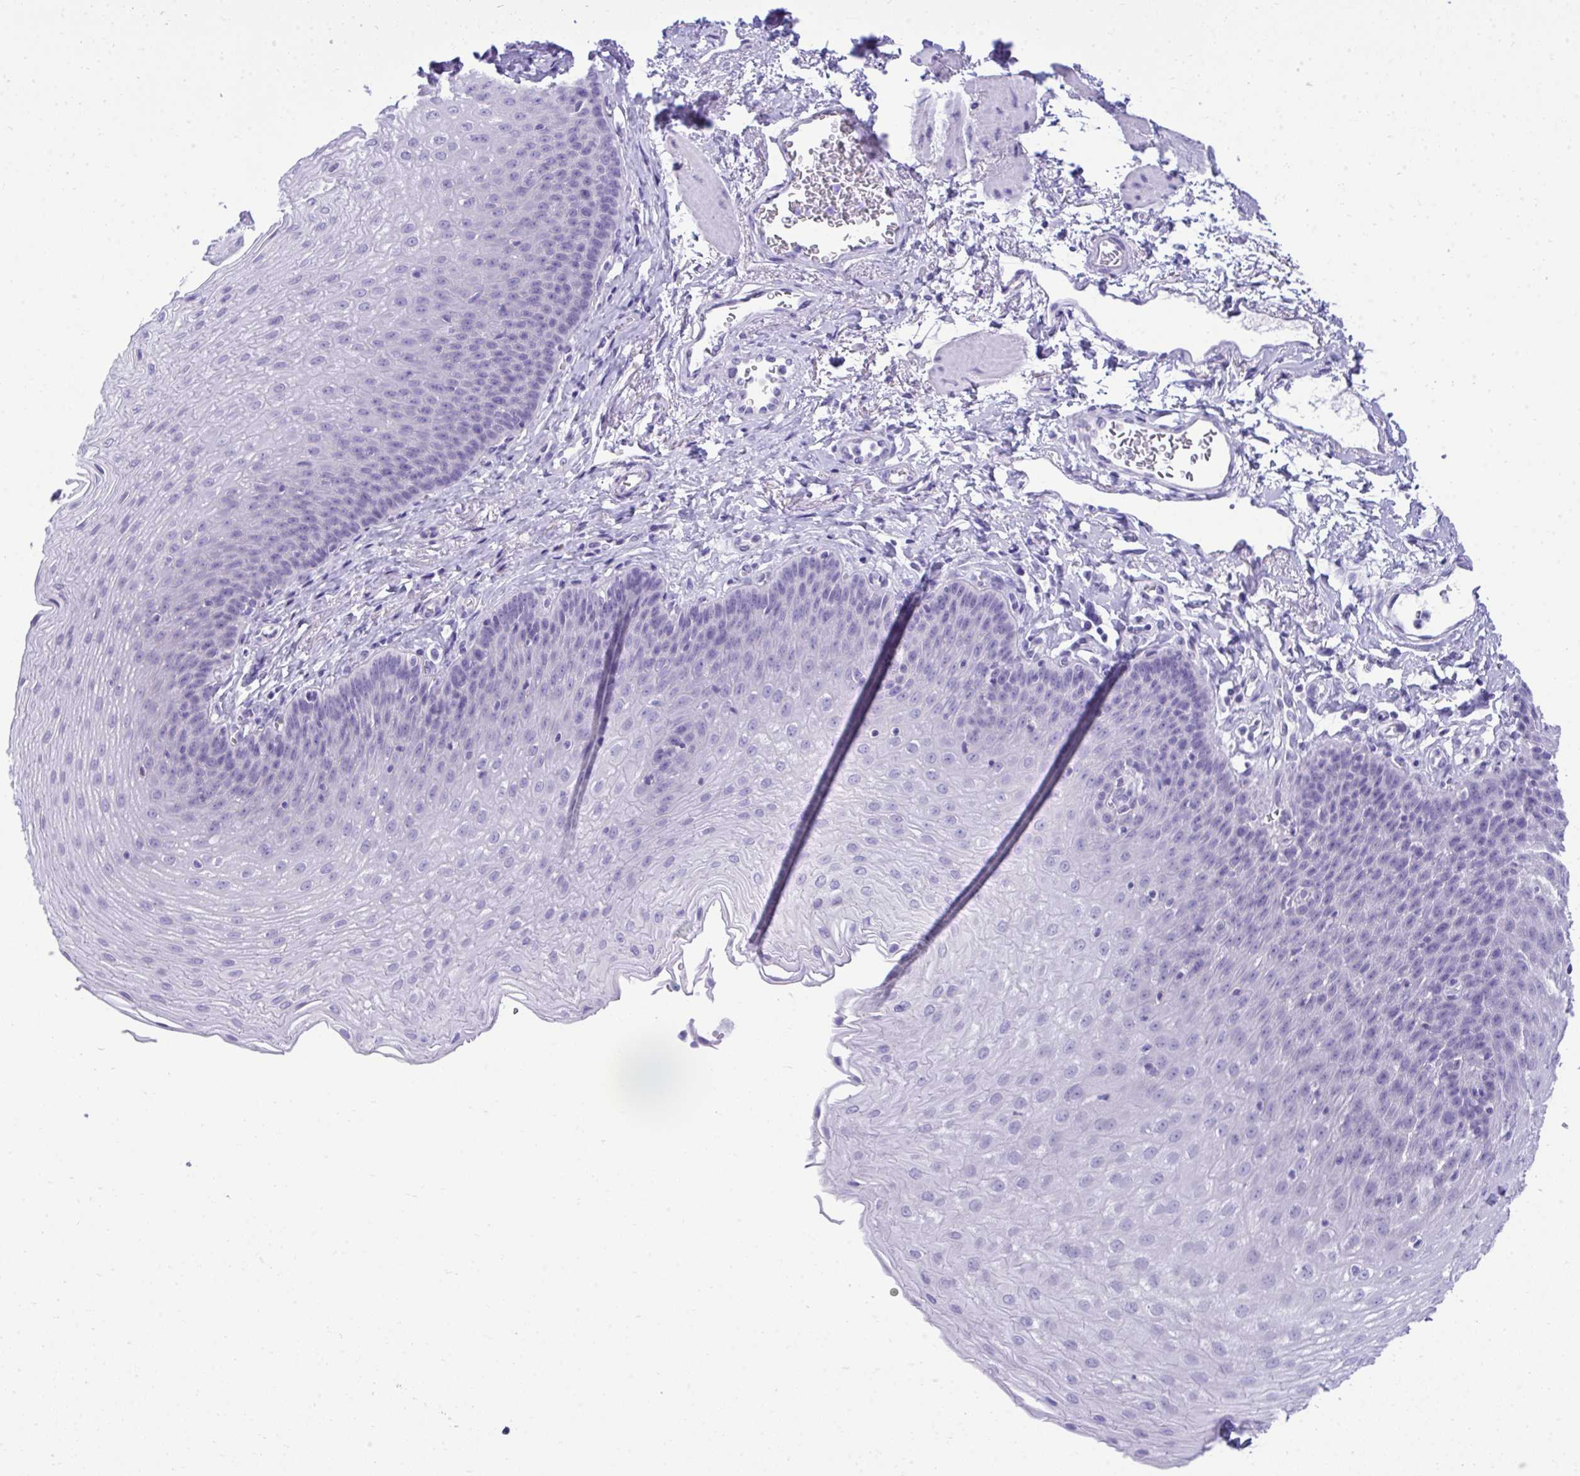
{"staining": {"intensity": "negative", "quantity": "none", "location": "none"}, "tissue": "esophagus", "cell_type": "Squamous epithelial cells", "image_type": "normal", "snomed": [{"axis": "morphology", "description": "Normal tissue, NOS"}, {"axis": "topography", "description": "Esophagus"}], "caption": "Immunohistochemical staining of unremarkable esophagus displays no significant staining in squamous epithelial cells.", "gene": "PGM2L1", "patient": {"sex": "female", "age": 81}}